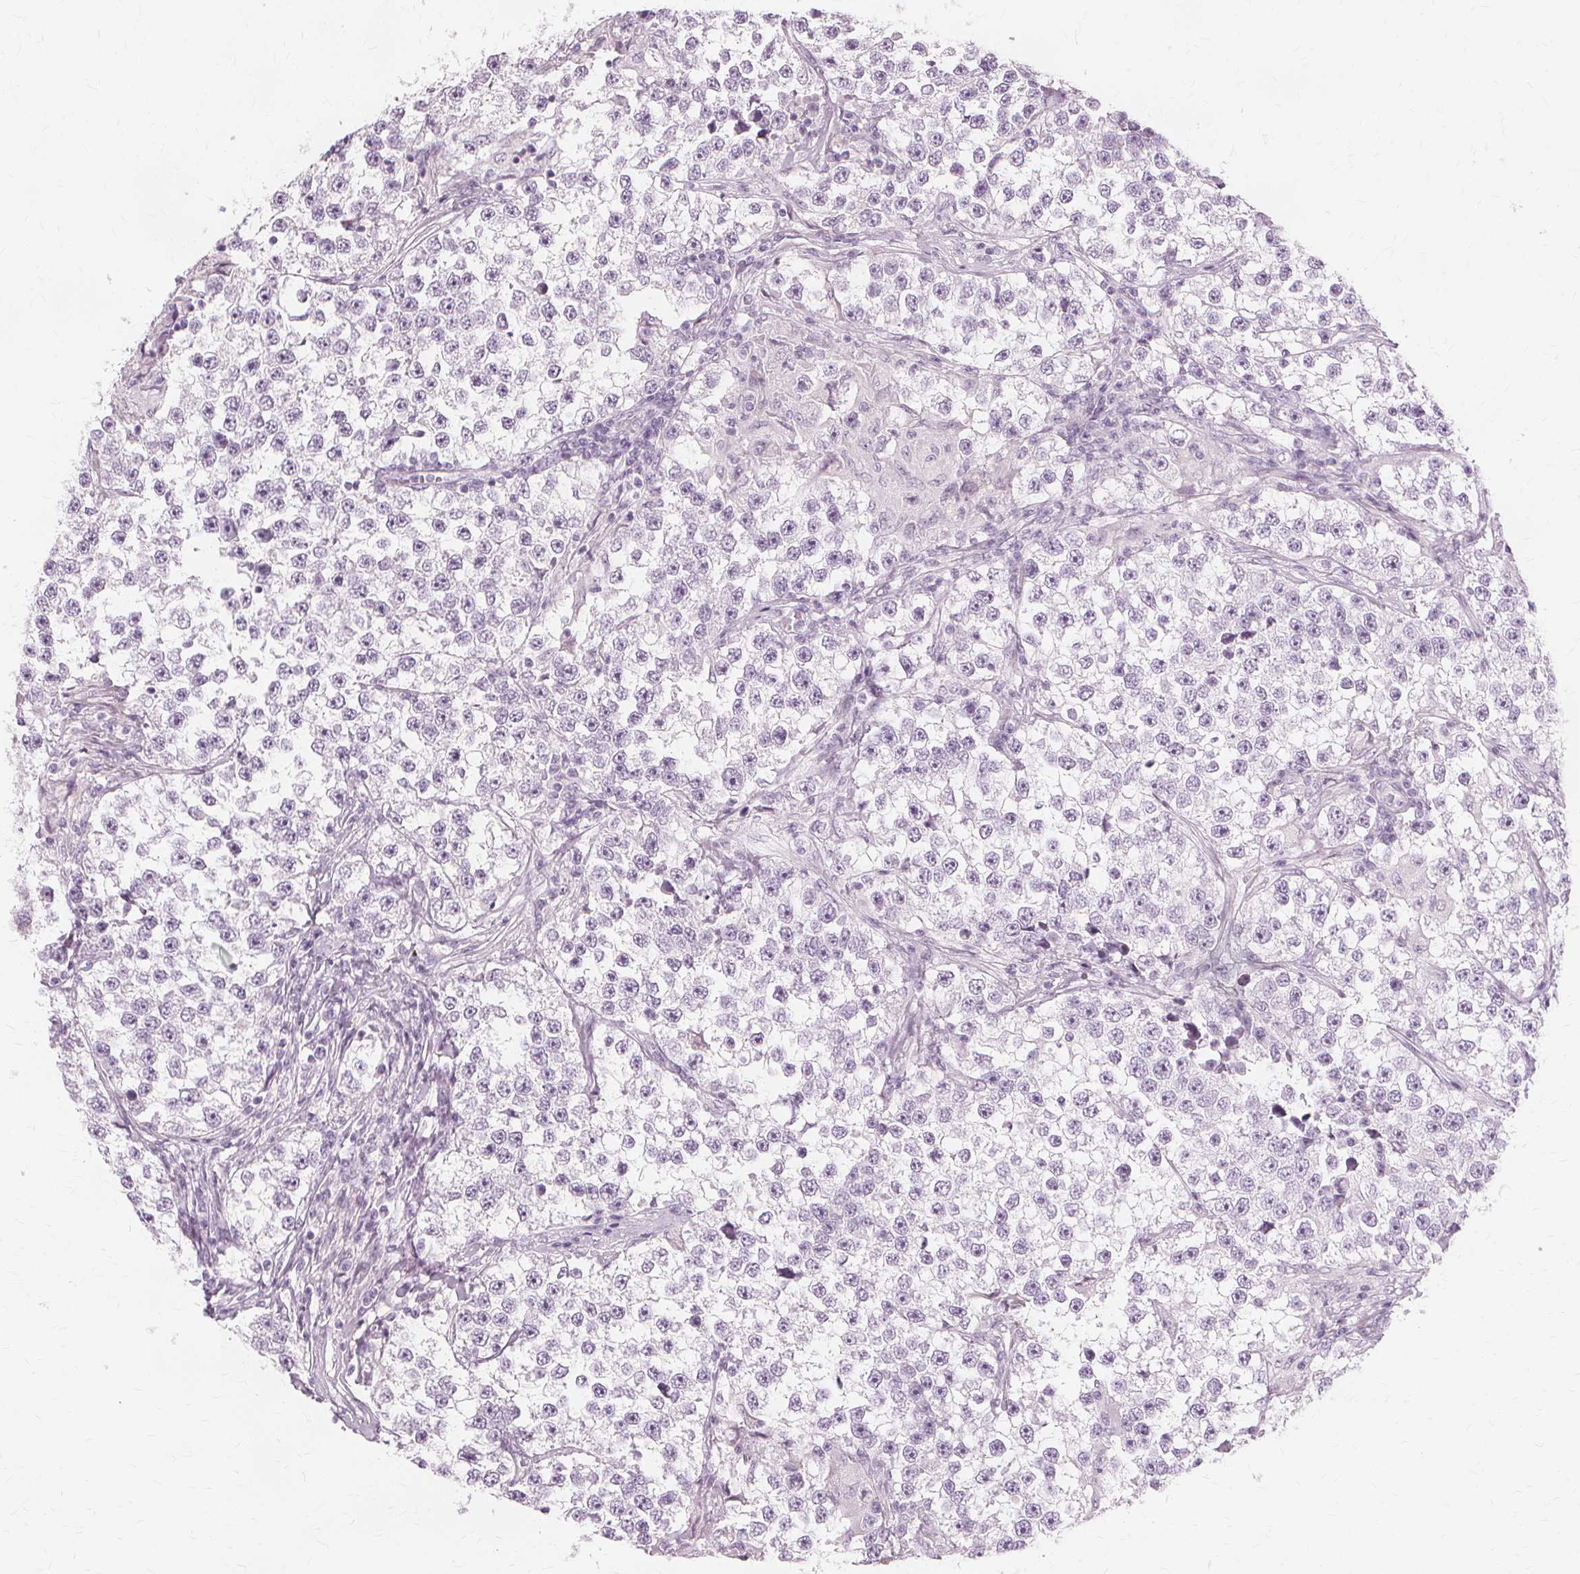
{"staining": {"intensity": "negative", "quantity": "none", "location": "none"}, "tissue": "testis cancer", "cell_type": "Tumor cells", "image_type": "cancer", "snomed": [{"axis": "morphology", "description": "Seminoma, NOS"}, {"axis": "topography", "description": "Testis"}], "caption": "Seminoma (testis) stained for a protein using IHC reveals no positivity tumor cells.", "gene": "TFF1", "patient": {"sex": "male", "age": 46}}